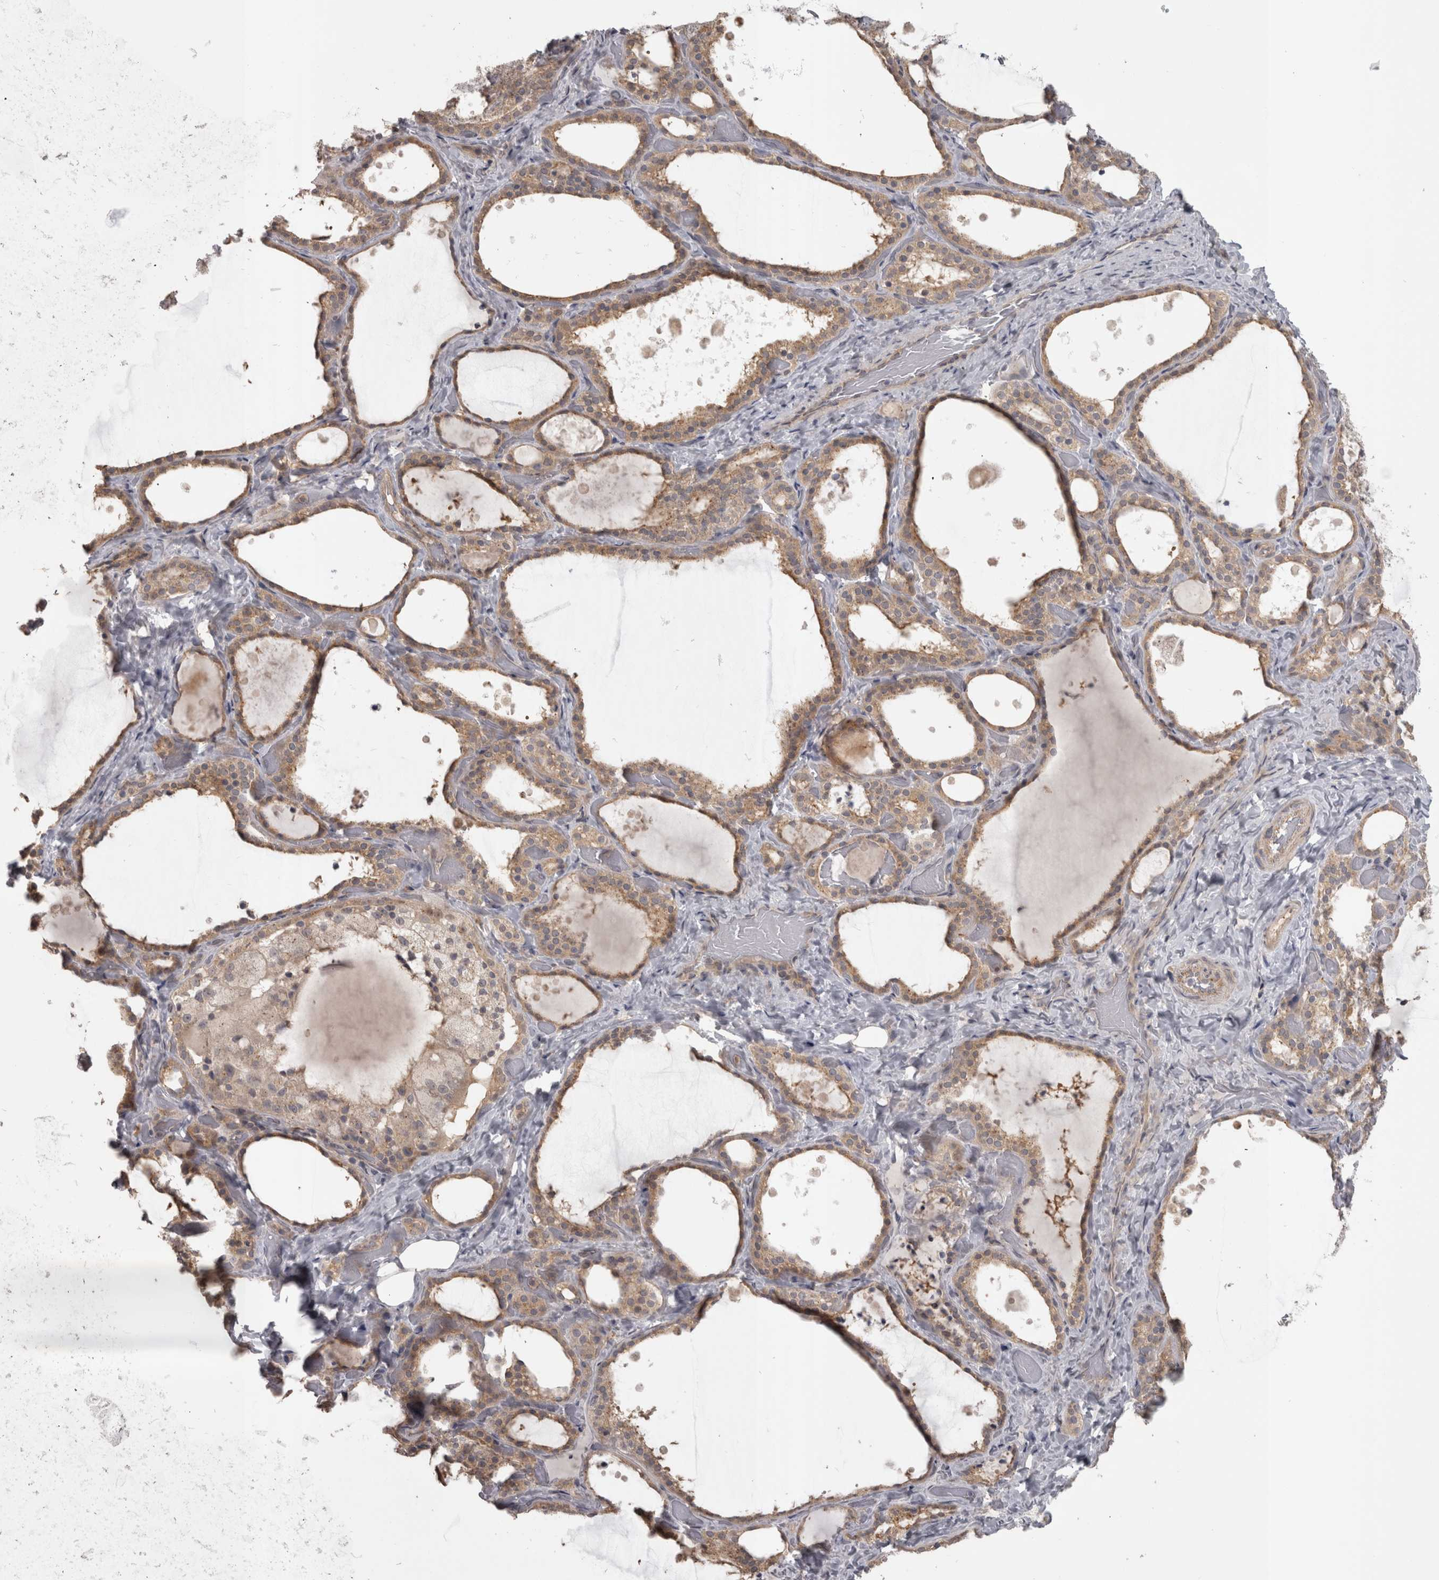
{"staining": {"intensity": "moderate", "quantity": ">75%", "location": "cytoplasmic/membranous"}, "tissue": "thyroid gland", "cell_type": "Glandular cells", "image_type": "normal", "snomed": [{"axis": "morphology", "description": "Normal tissue, NOS"}, {"axis": "topography", "description": "Thyroid gland"}], "caption": "Glandular cells demonstrate moderate cytoplasmic/membranous expression in approximately >75% of cells in unremarkable thyroid gland.", "gene": "SLCO5A1", "patient": {"sex": "female", "age": 44}}